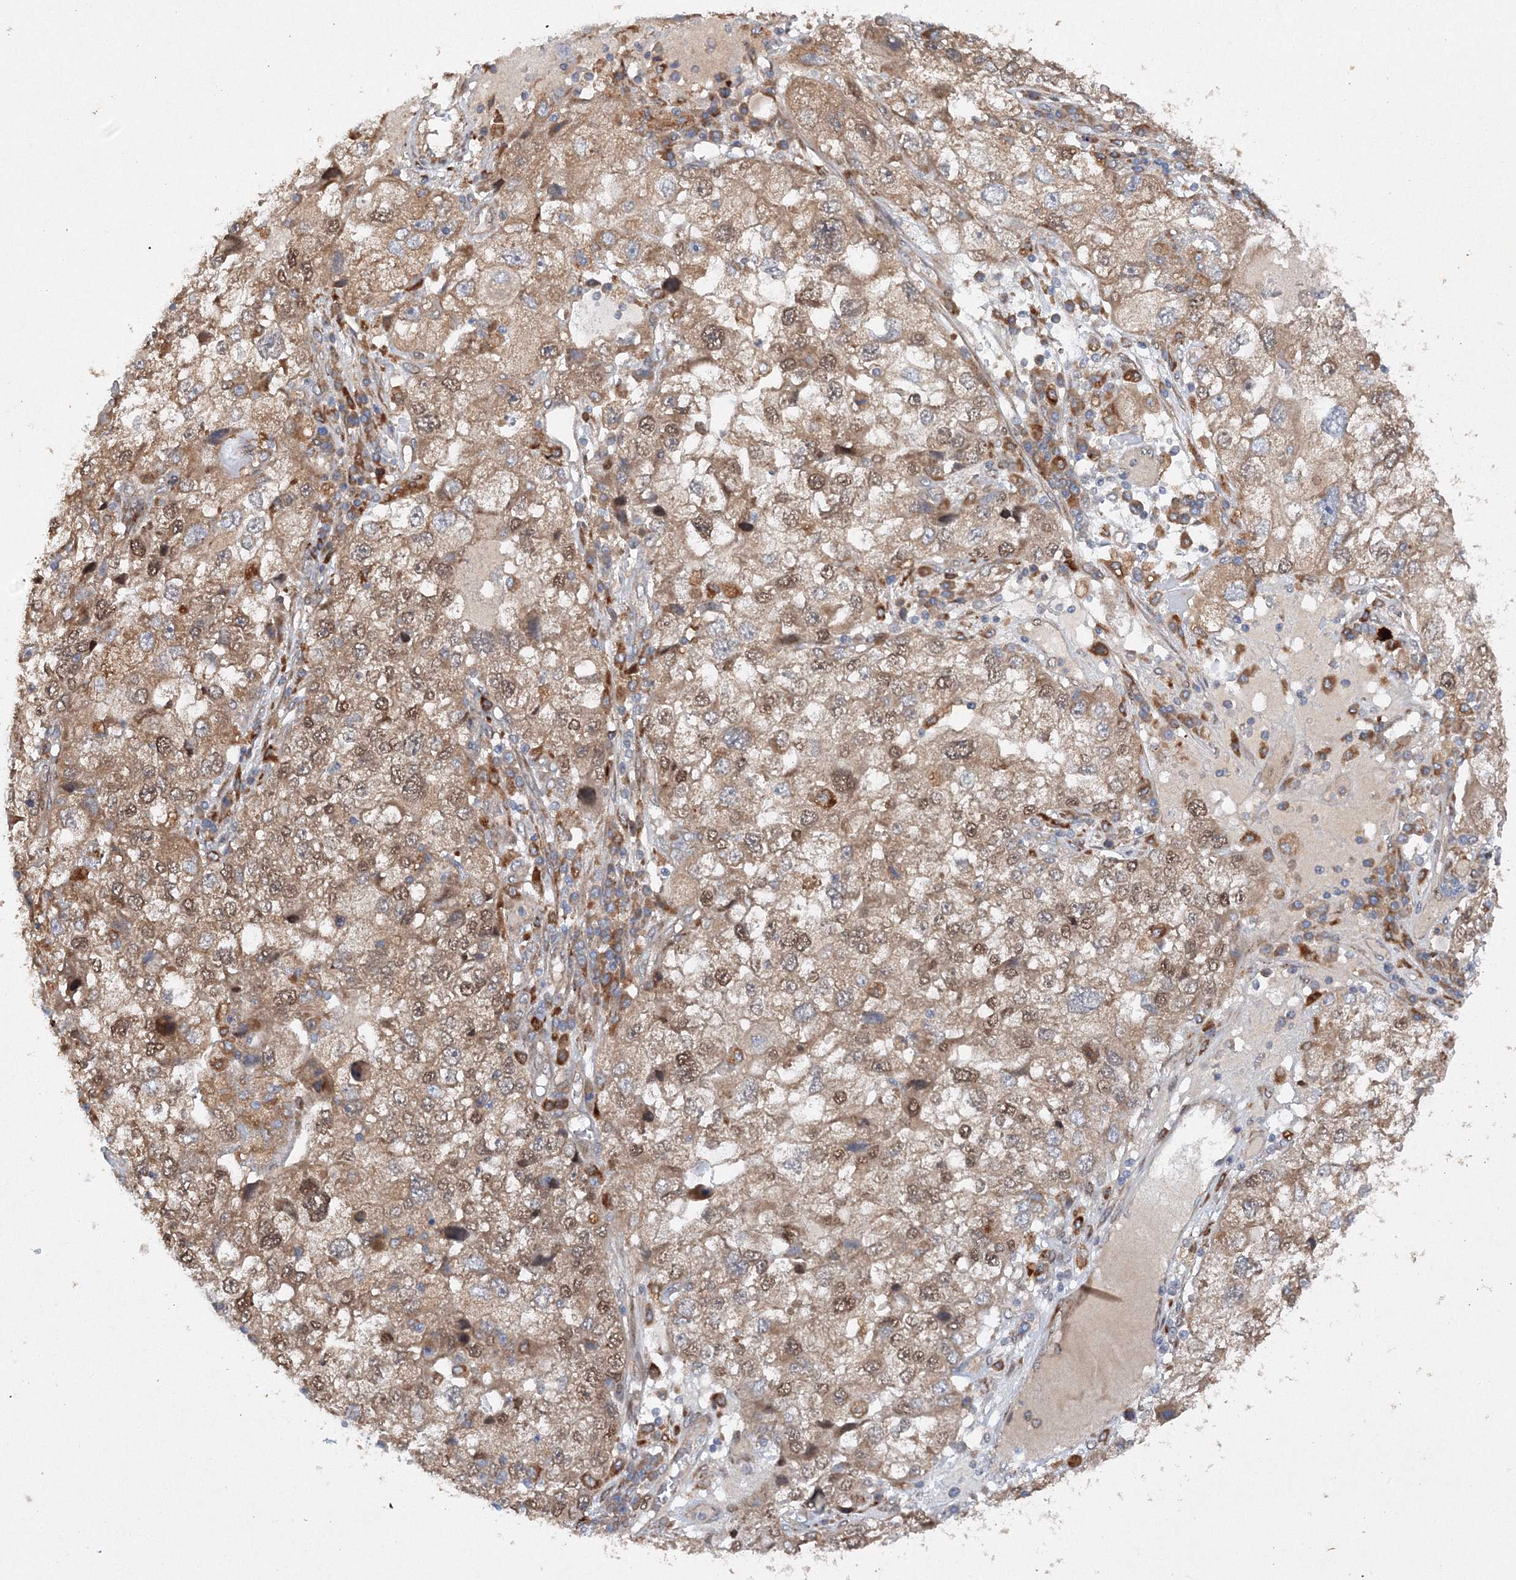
{"staining": {"intensity": "moderate", "quantity": ">75%", "location": "cytoplasmic/membranous,nuclear"}, "tissue": "endometrial cancer", "cell_type": "Tumor cells", "image_type": "cancer", "snomed": [{"axis": "morphology", "description": "Adenocarcinoma, NOS"}, {"axis": "topography", "description": "Endometrium"}], "caption": "There is medium levels of moderate cytoplasmic/membranous and nuclear expression in tumor cells of endometrial cancer (adenocarcinoma), as demonstrated by immunohistochemical staining (brown color).", "gene": "SLC36A1", "patient": {"sex": "female", "age": 49}}